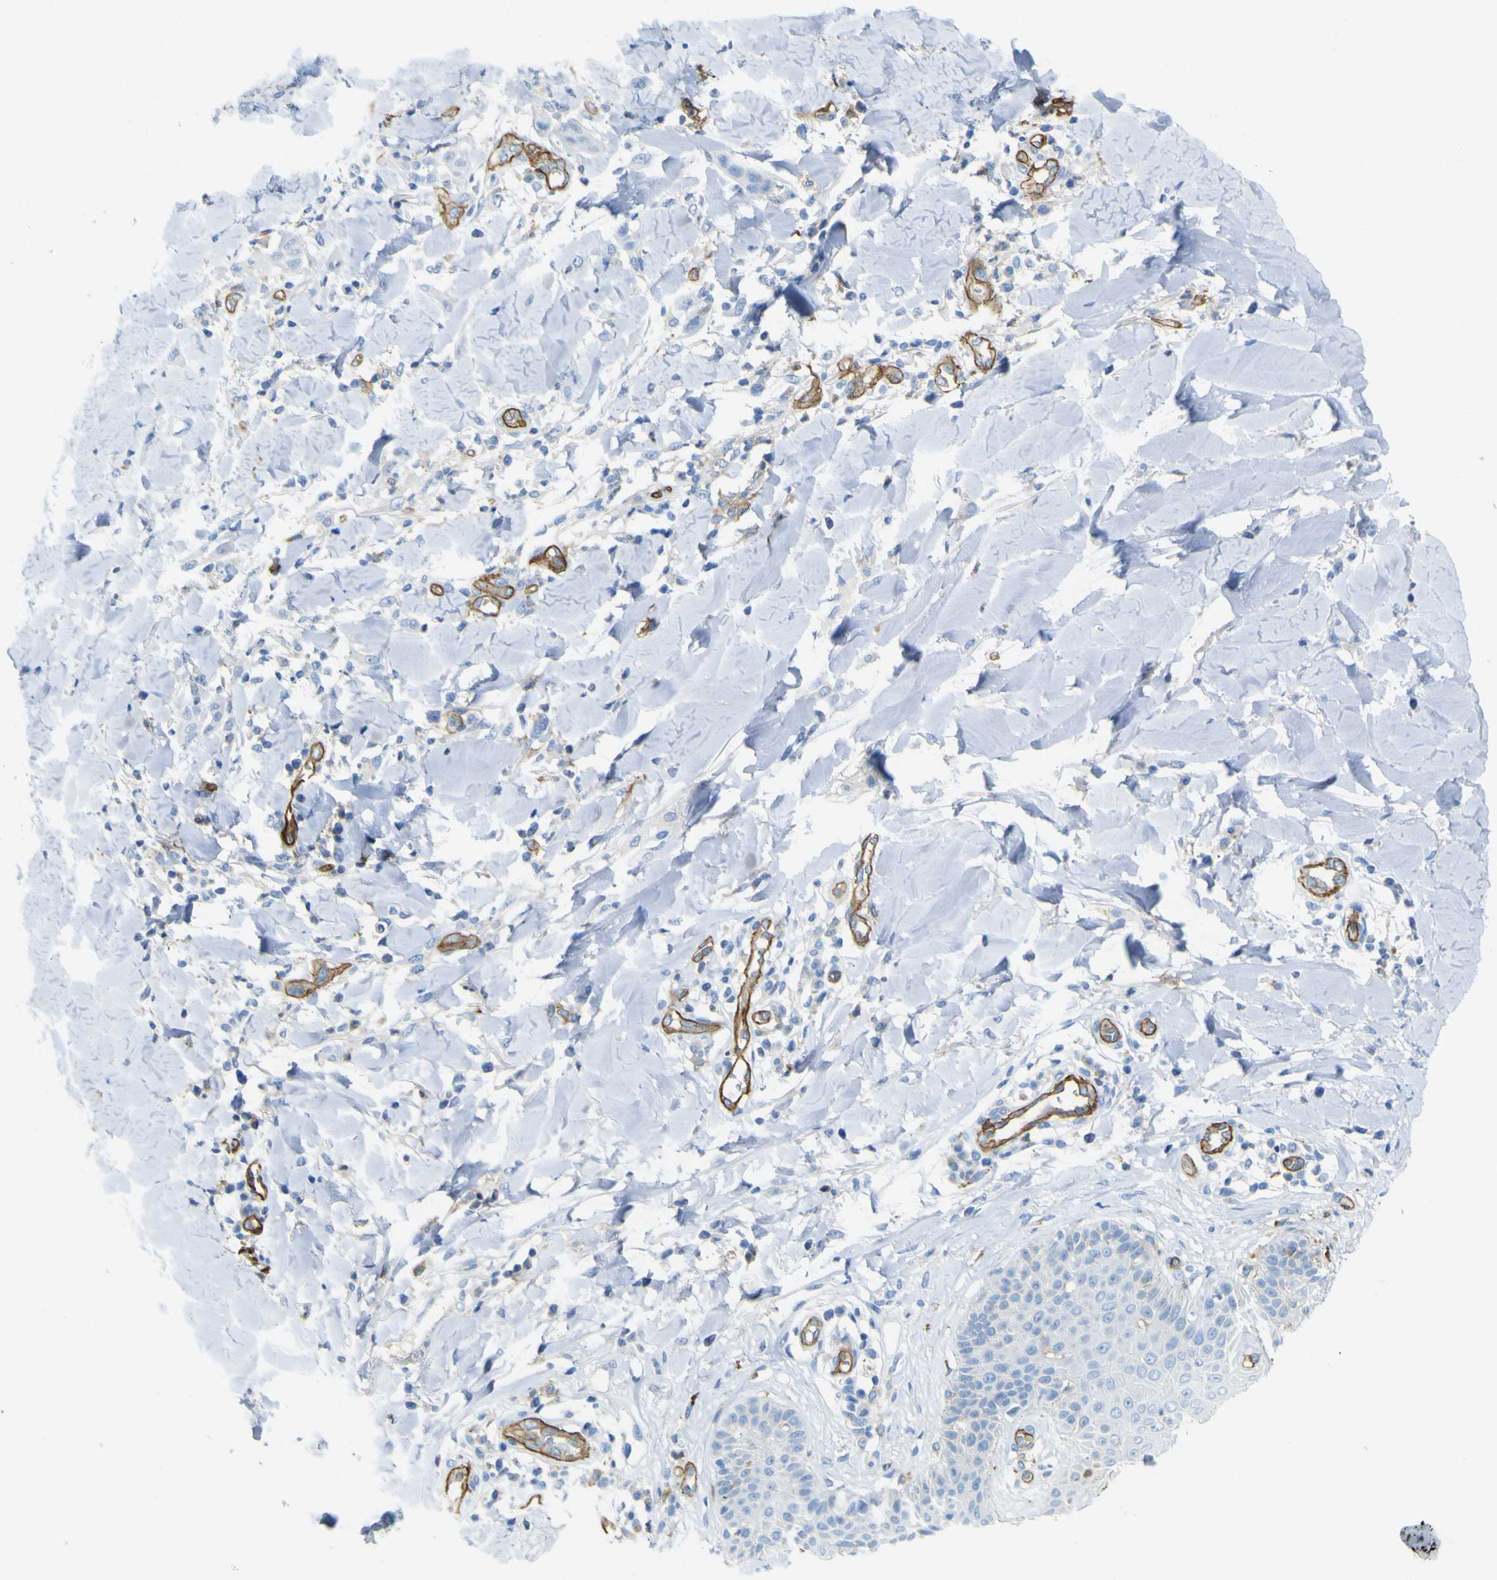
{"staining": {"intensity": "negative", "quantity": "none", "location": "none"}, "tissue": "skin cancer", "cell_type": "Tumor cells", "image_type": "cancer", "snomed": [{"axis": "morphology", "description": "Squamous cell carcinoma, NOS"}, {"axis": "topography", "description": "Skin"}], "caption": "Immunohistochemical staining of skin cancer shows no significant positivity in tumor cells. (DAB immunohistochemistry (IHC) with hematoxylin counter stain).", "gene": "CD93", "patient": {"sex": "male", "age": 24}}